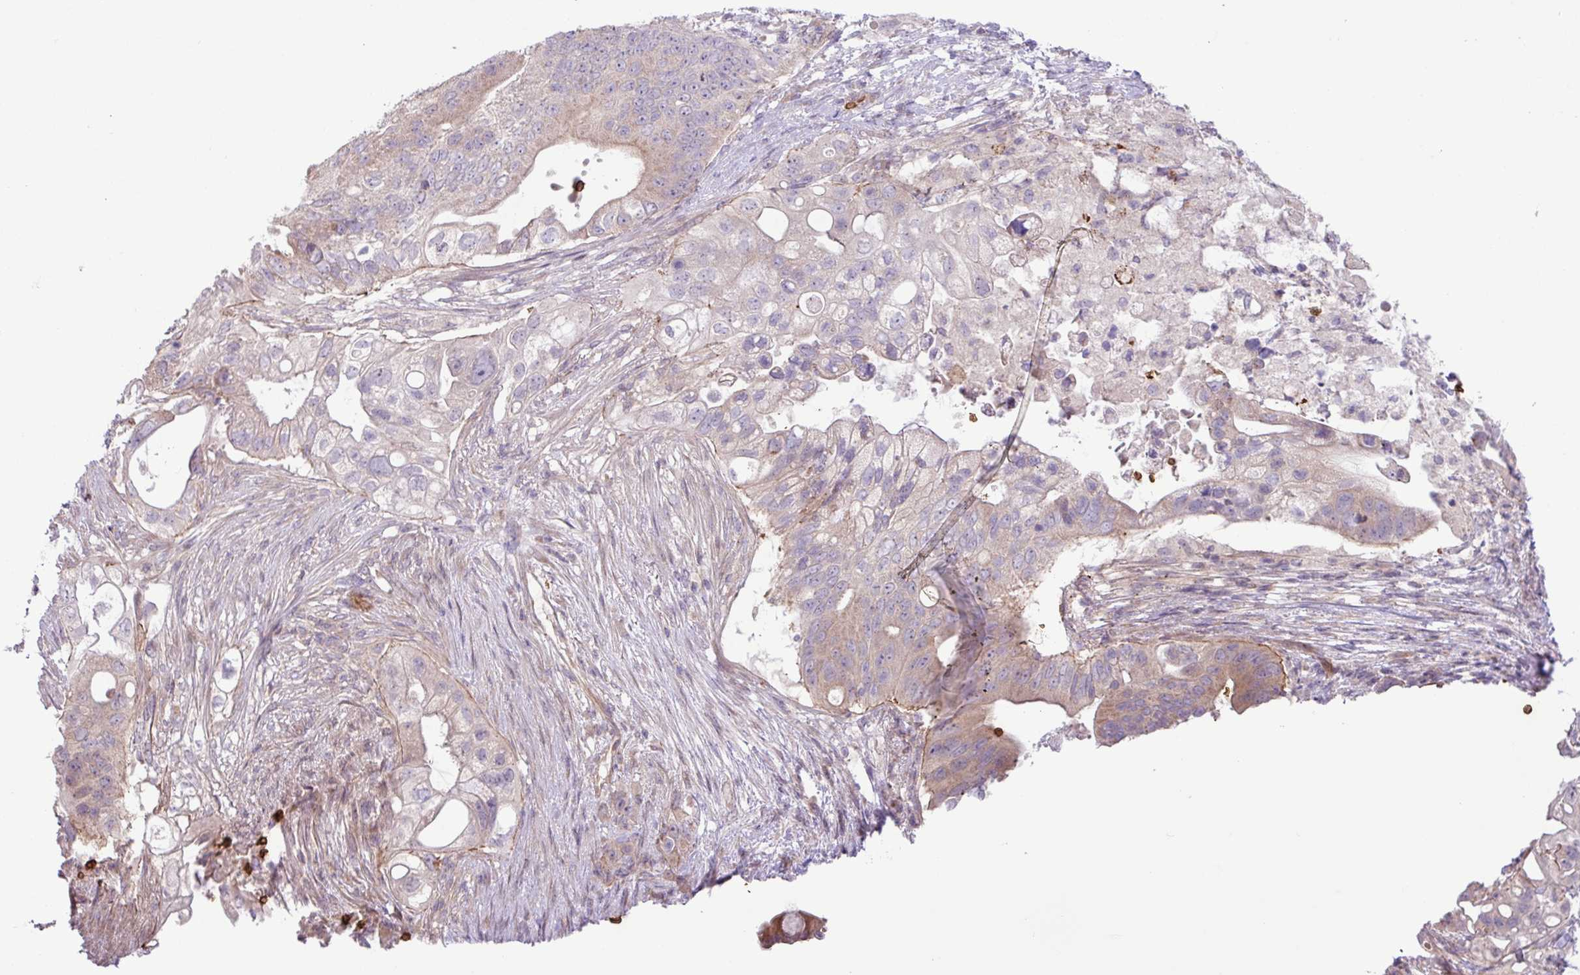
{"staining": {"intensity": "moderate", "quantity": "<25%", "location": "cytoplasmic/membranous"}, "tissue": "pancreatic cancer", "cell_type": "Tumor cells", "image_type": "cancer", "snomed": [{"axis": "morphology", "description": "Adenocarcinoma, NOS"}, {"axis": "topography", "description": "Pancreas"}], "caption": "Brown immunohistochemical staining in pancreatic adenocarcinoma shows moderate cytoplasmic/membranous staining in approximately <25% of tumor cells.", "gene": "RAD21L1", "patient": {"sex": "female", "age": 72}}